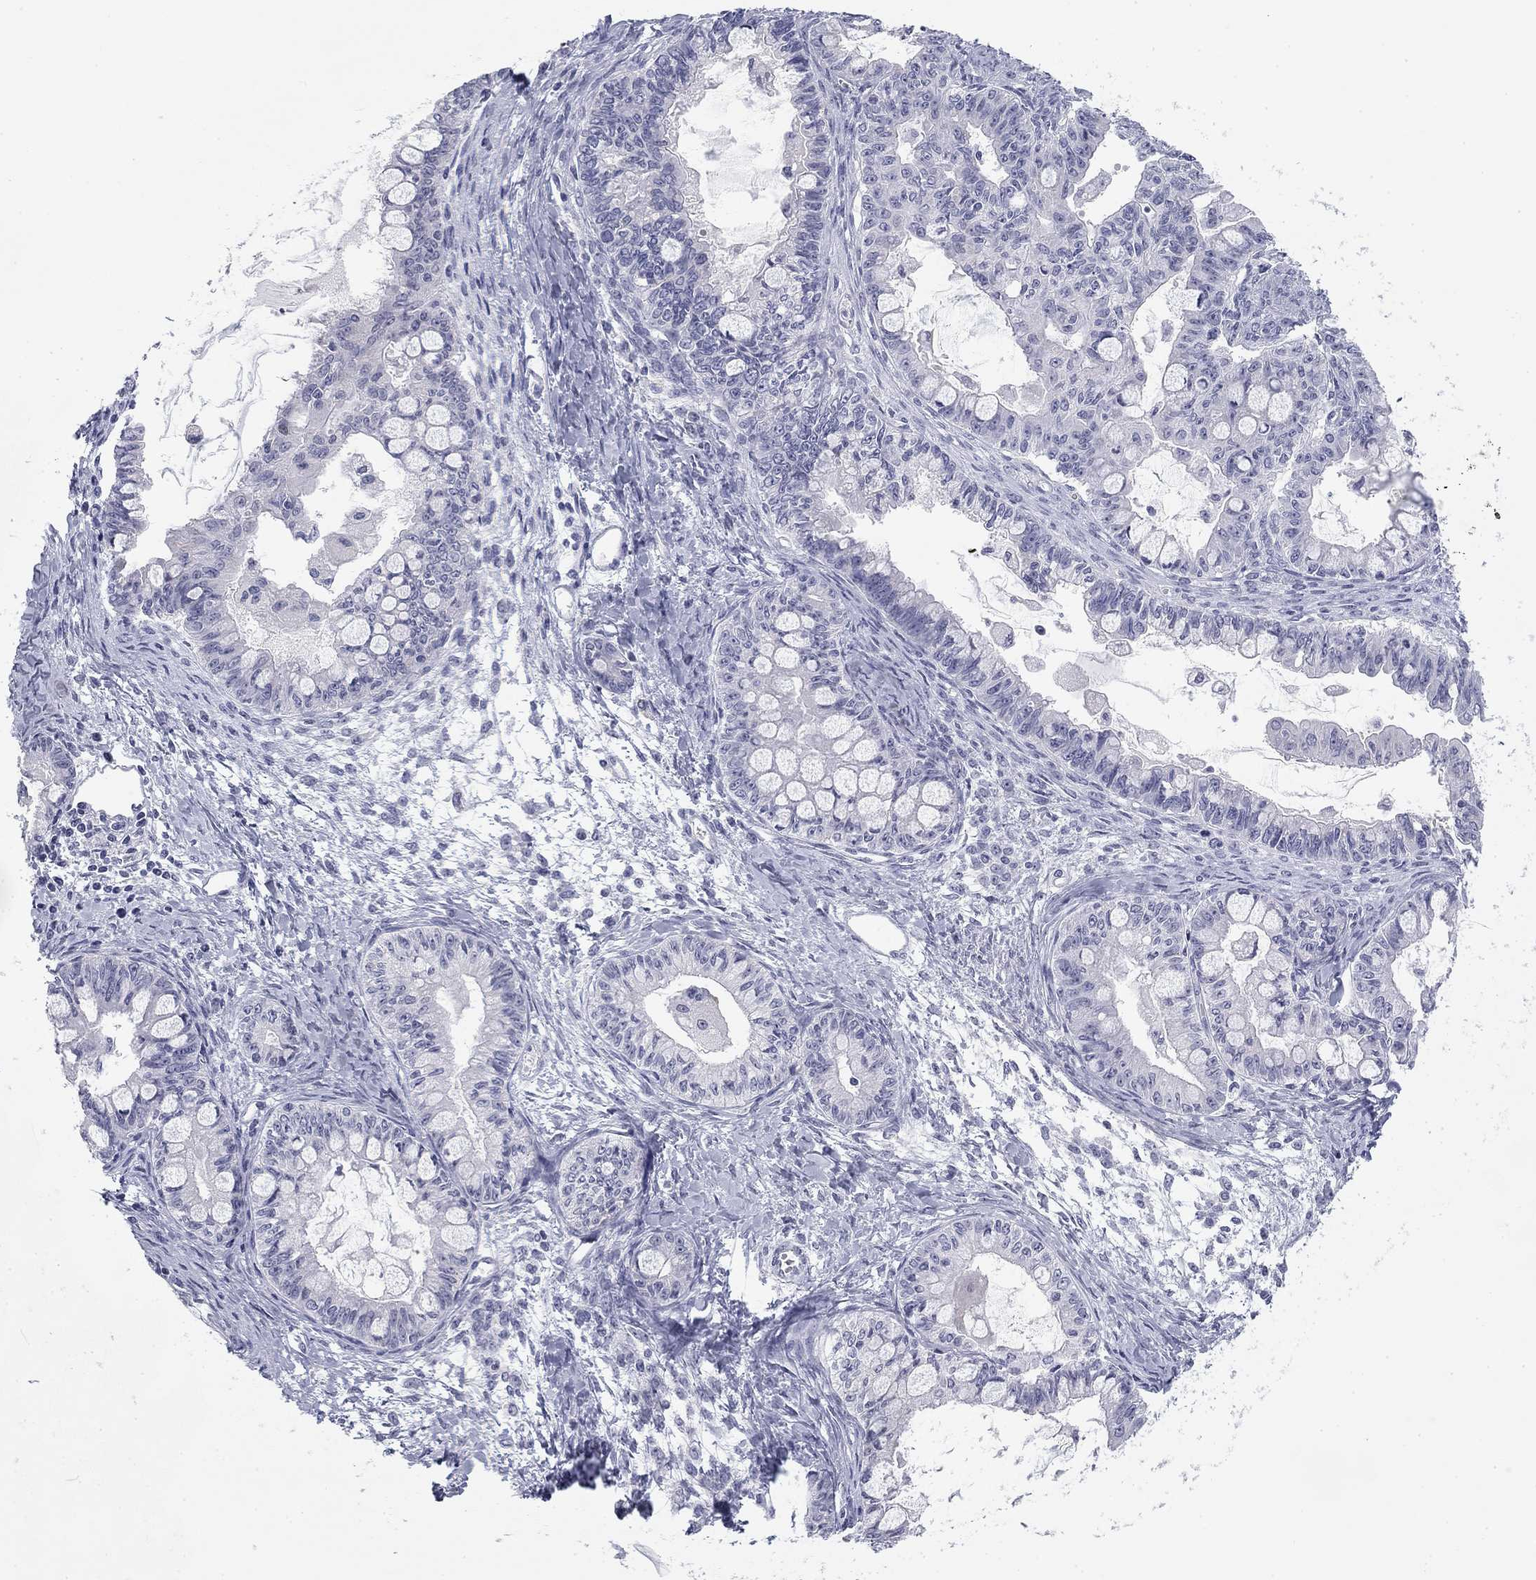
{"staining": {"intensity": "negative", "quantity": "none", "location": "none"}, "tissue": "ovarian cancer", "cell_type": "Tumor cells", "image_type": "cancer", "snomed": [{"axis": "morphology", "description": "Cystadenocarcinoma, mucinous, NOS"}, {"axis": "topography", "description": "Ovary"}], "caption": "Tumor cells show no significant protein expression in ovarian cancer (mucinous cystadenocarcinoma). (Brightfield microscopy of DAB (3,3'-diaminobenzidine) immunohistochemistry (IHC) at high magnification).", "gene": "PRPH", "patient": {"sex": "female", "age": 63}}